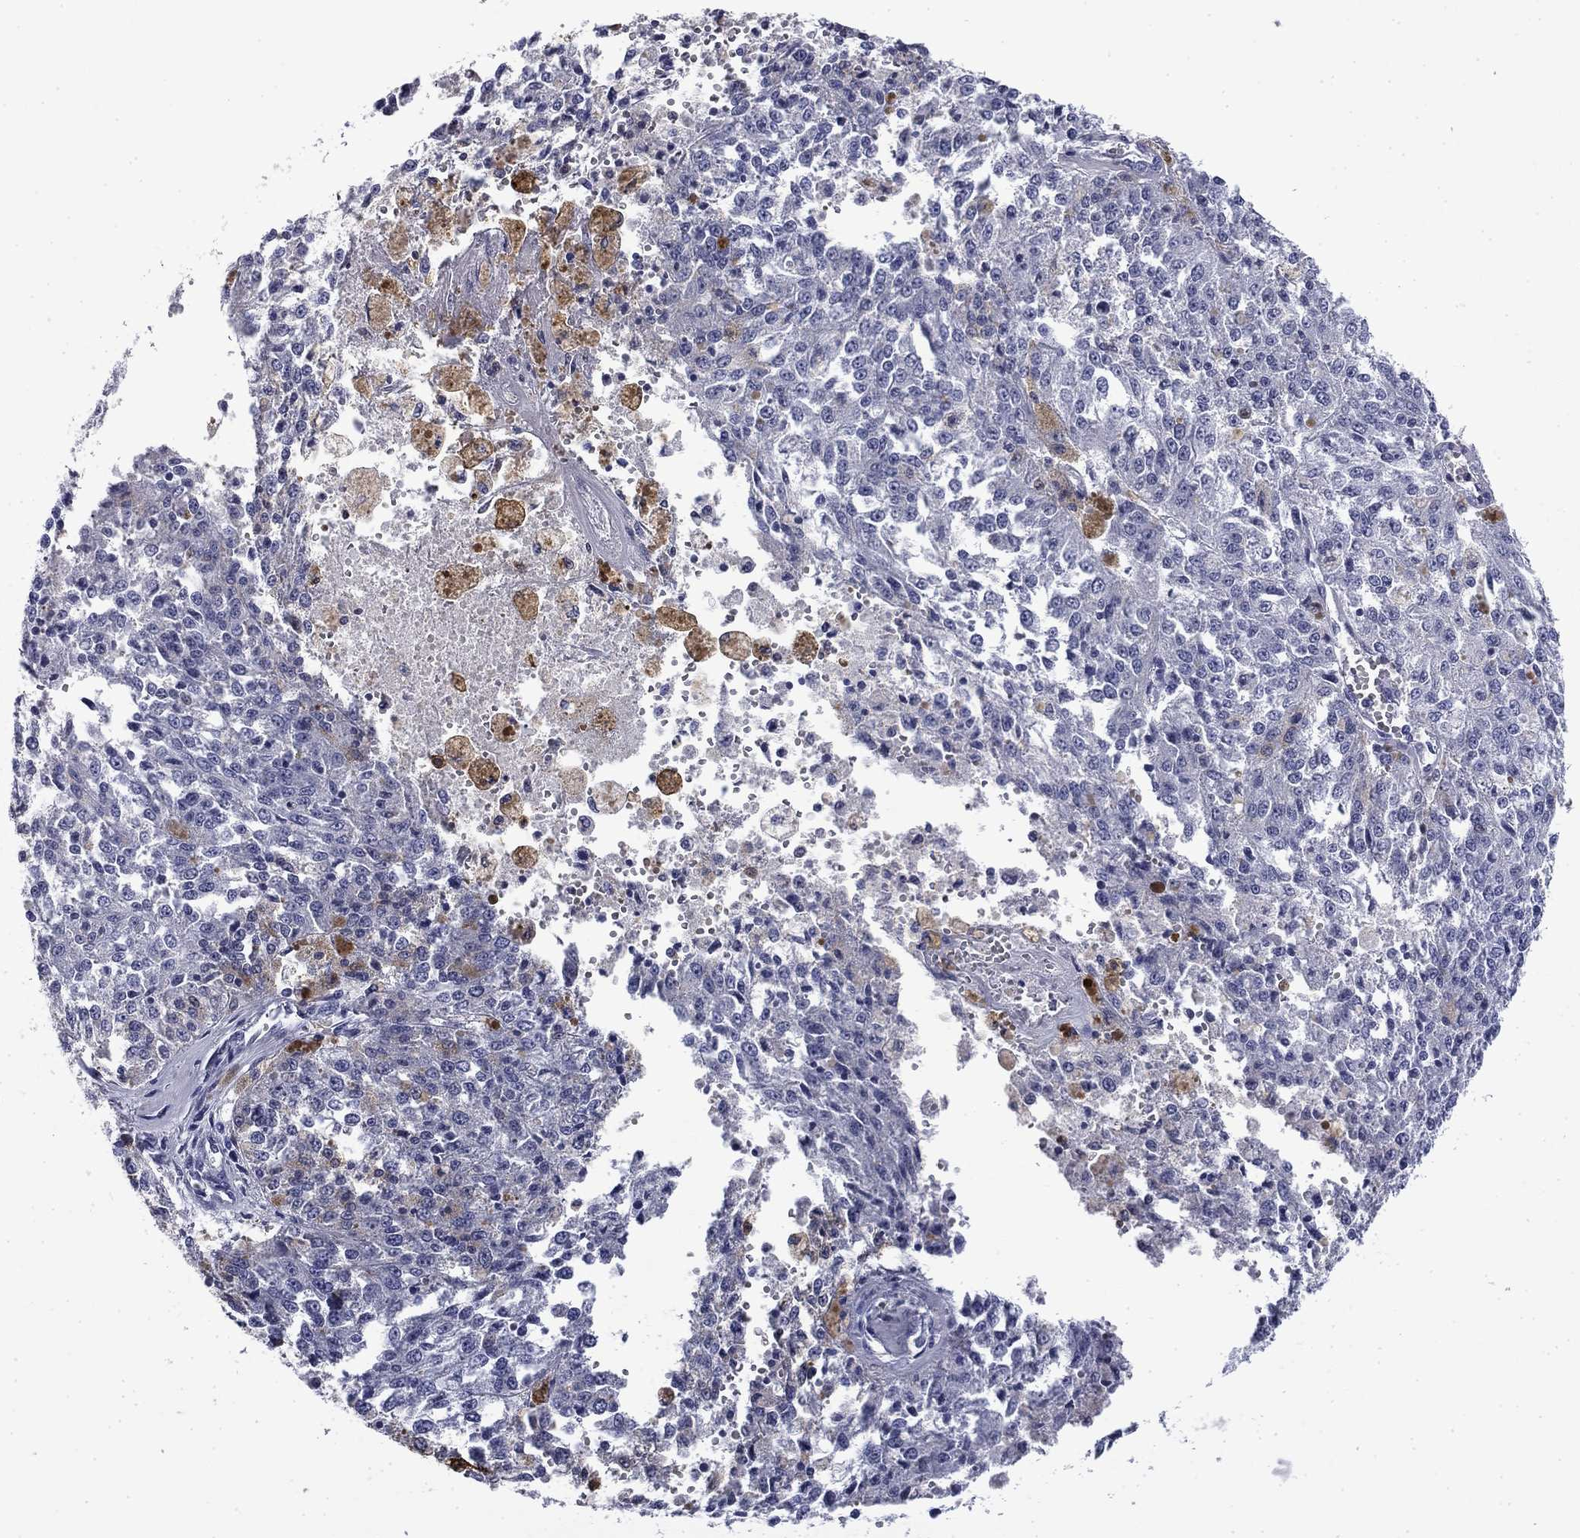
{"staining": {"intensity": "negative", "quantity": "none", "location": "none"}, "tissue": "melanoma", "cell_type": "Tumor cells", "image_type": "cancer", "snomed": [{"axis": "morphology", "description": "Malignant melanoma, Metastatic site"}, {"axis": "topography", "description": "Lymph node"}], "caption": "Immunohistochemistry (IHC) photomicrograph of neoplastic tissue: malignant melanoma (metastatic site) stained with DAB displays no significant protein staining in tumor cells. (Immunohistochemistry, brightfield microscopy, high magnification).", "gene": "BCL2L14", "patient": {"sex": "female", "age": 64}}